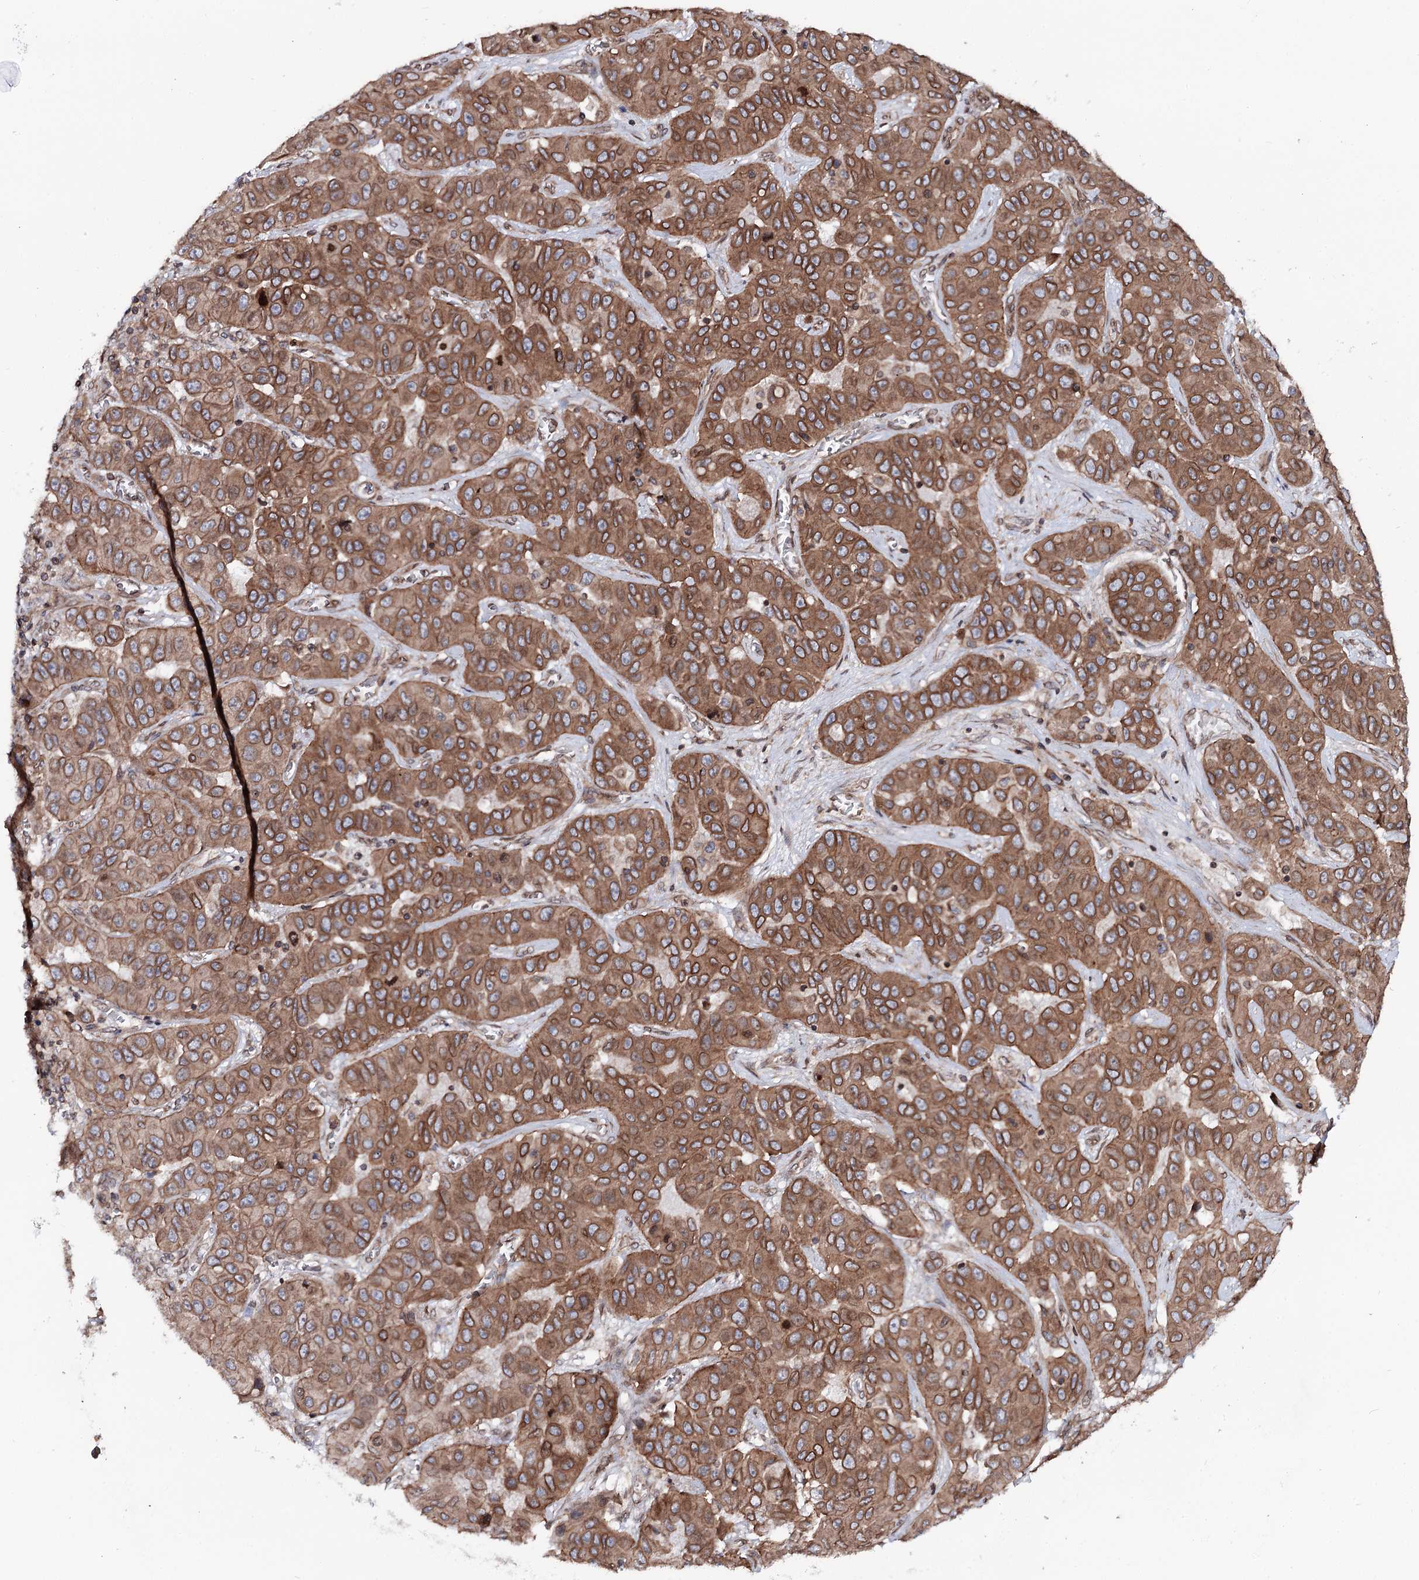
{"staining": {"intensity": "strong", "quantity": ">75%", "location": "cytoplasmic/membranous,nuclear"}, "tissue": "liver cancer", "cell_type": "Tumor cells", "image_type": "cancer", "snomed": [{"axis": "morphology", "description": "Cholangiocarcinoma"}, {"axis": "topography", "description": "Liver"}], "caption": "Cholangiocarcinoma (liver) stained for a protein (brown) reveals strong cytoplasmic/membranous and nuclear positive positivity in about >75% of tumor cells.", "gene": "FGFR1OP2", "patient": {"sex": "female", "age": 52}}